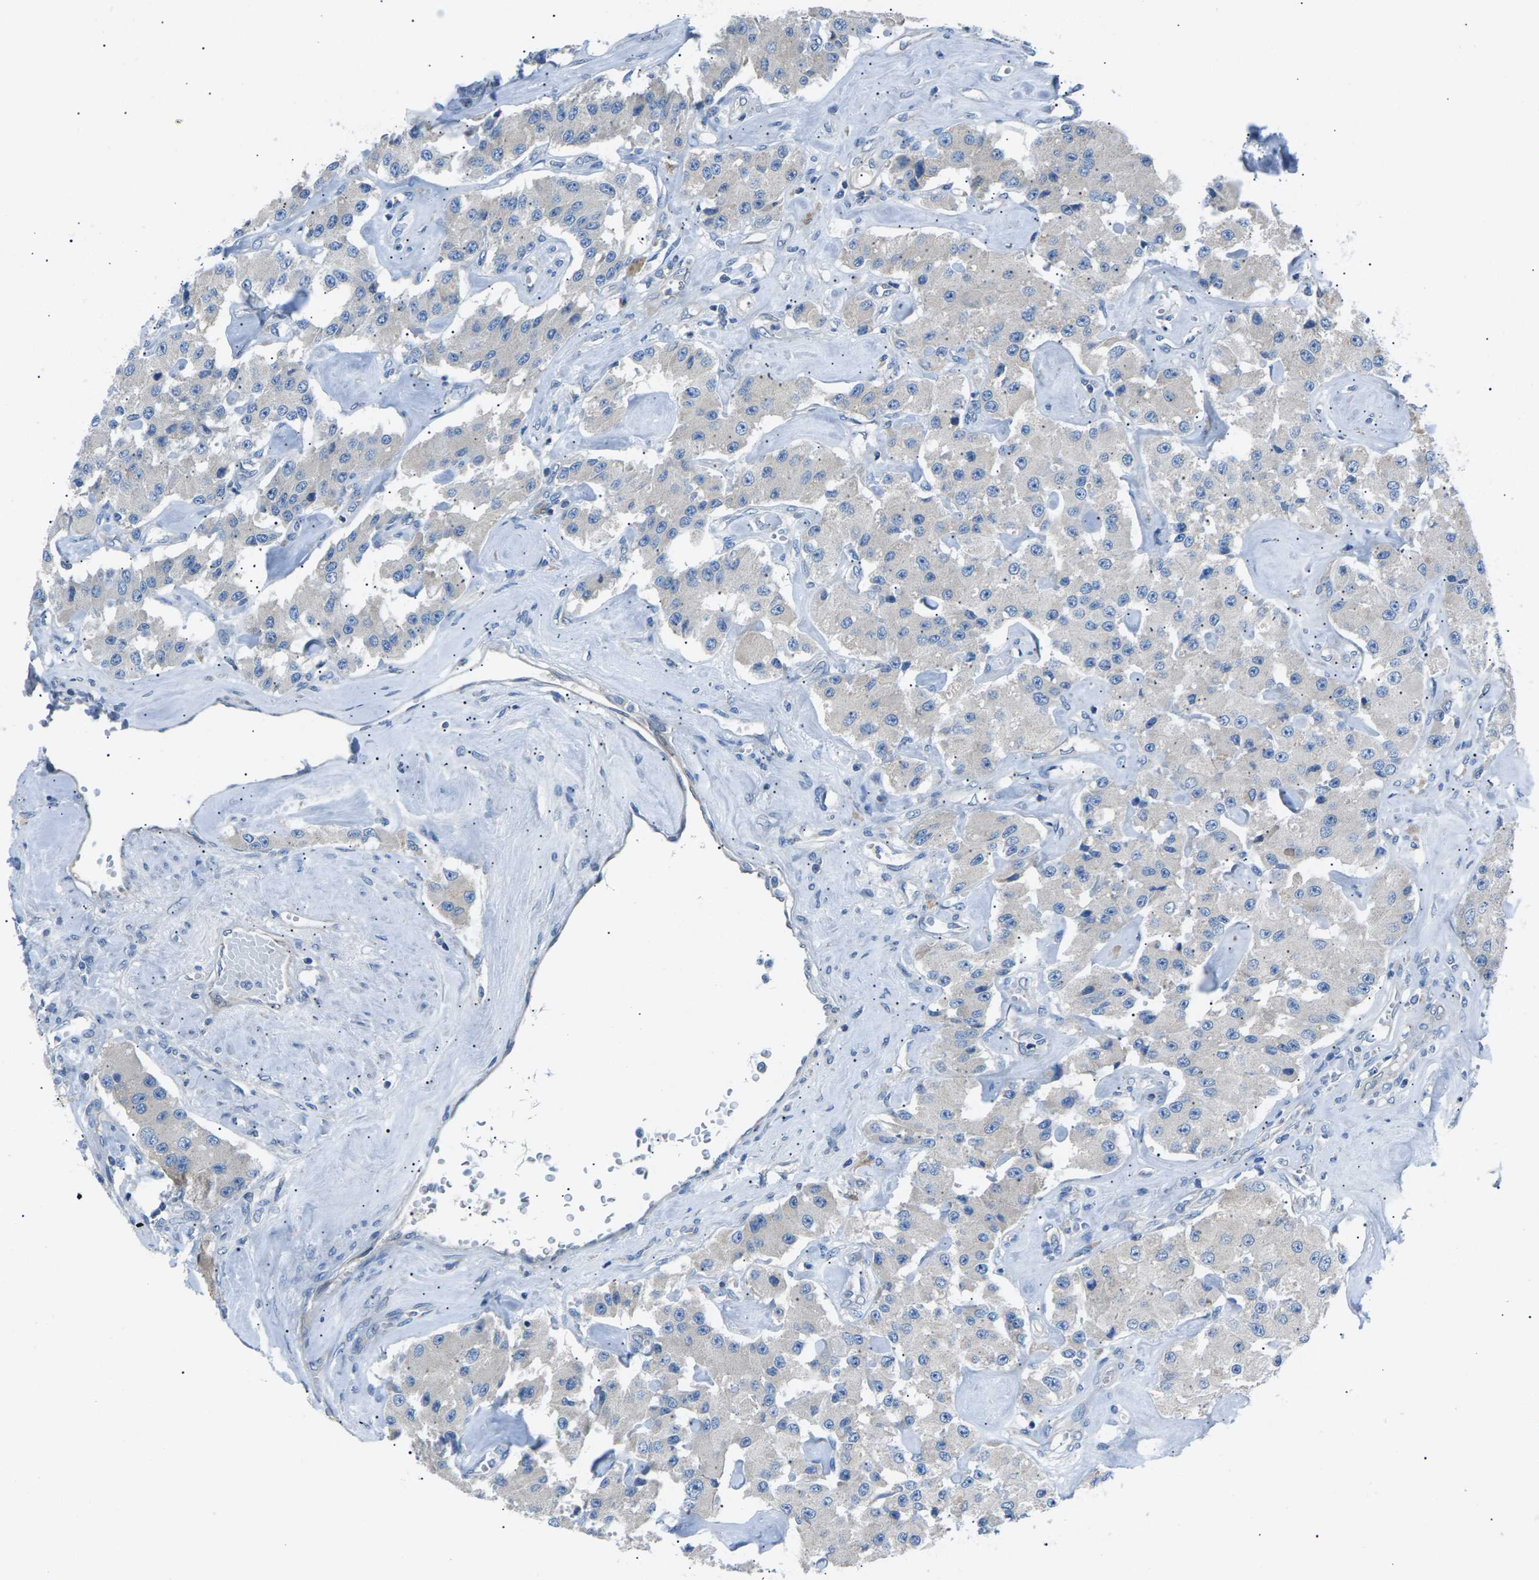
{"staining": {"intensity": "negative", "quantity": "none", "location": "none"}, "tissue": "carcinoid", "cell_type": "Tumor cells", "image_type": "cancer", "snomed": [{"axis": "morphology", "description": "Carcinoid, malignant, NOS"}, {"axis": "topography", "description": "Pancreas"}], "caption": "Malignant carcinoid was stained to show a protein in brown. There is no significant positivity in tumor cells.", "gene": "ZDHHC24", "patient": {"sex": "male", "age": 41}}